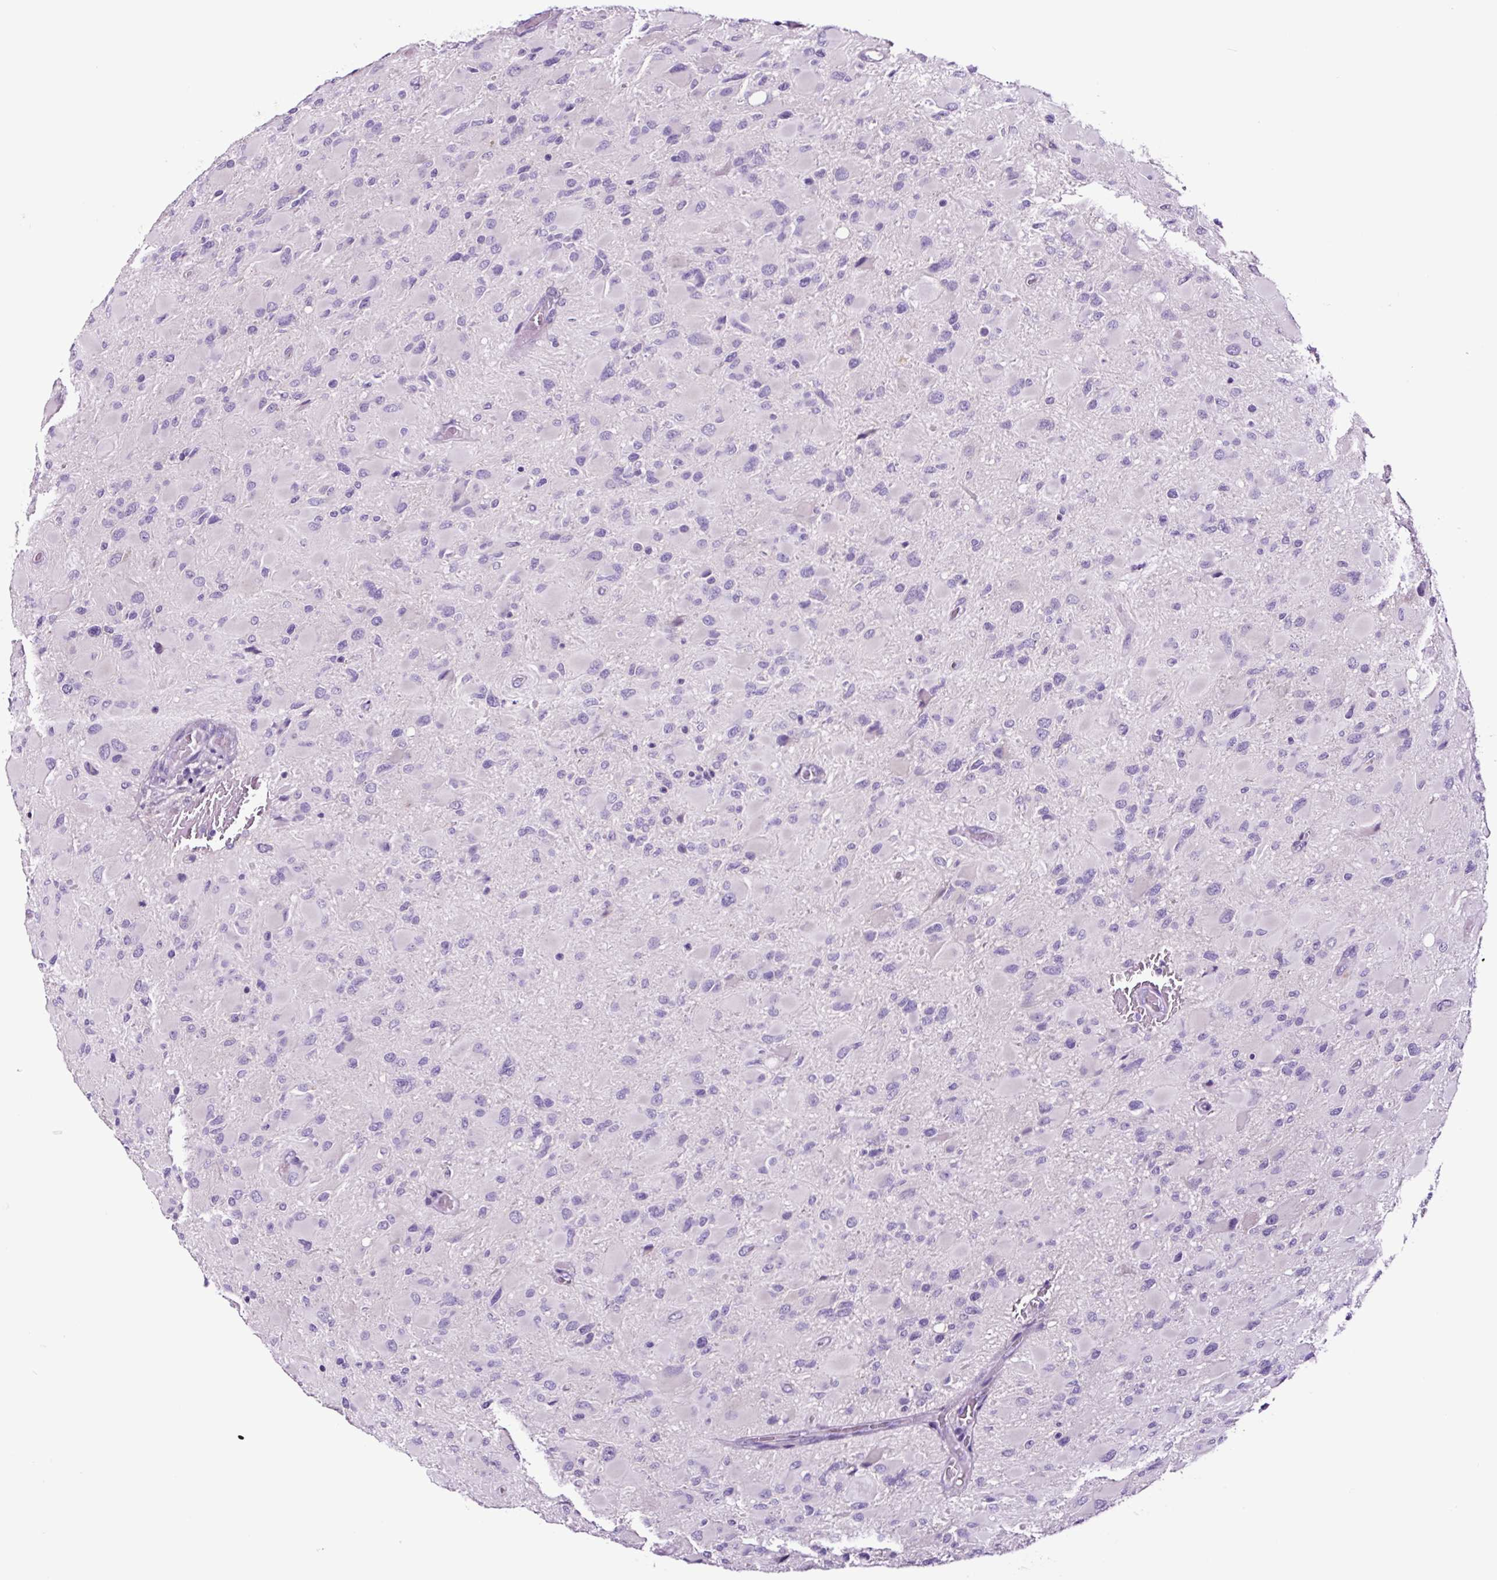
{"staining": {"intensity": "negative", "quantity": "none", "location": "none"}, "tissue": "glioma", "cell_type": "Tumor cells", "image_type": "cancer", "snomed": [{"axis": "morphology", "description": "Glioma, malignant, High grade"}, {"axis": "topography", "description": "Cerebral cortex"}], "caption": "Tumor cells show no significant protein staining in glioma.", "gene": "FBXL7", "patient": {"sex": "female", "age": 36}}